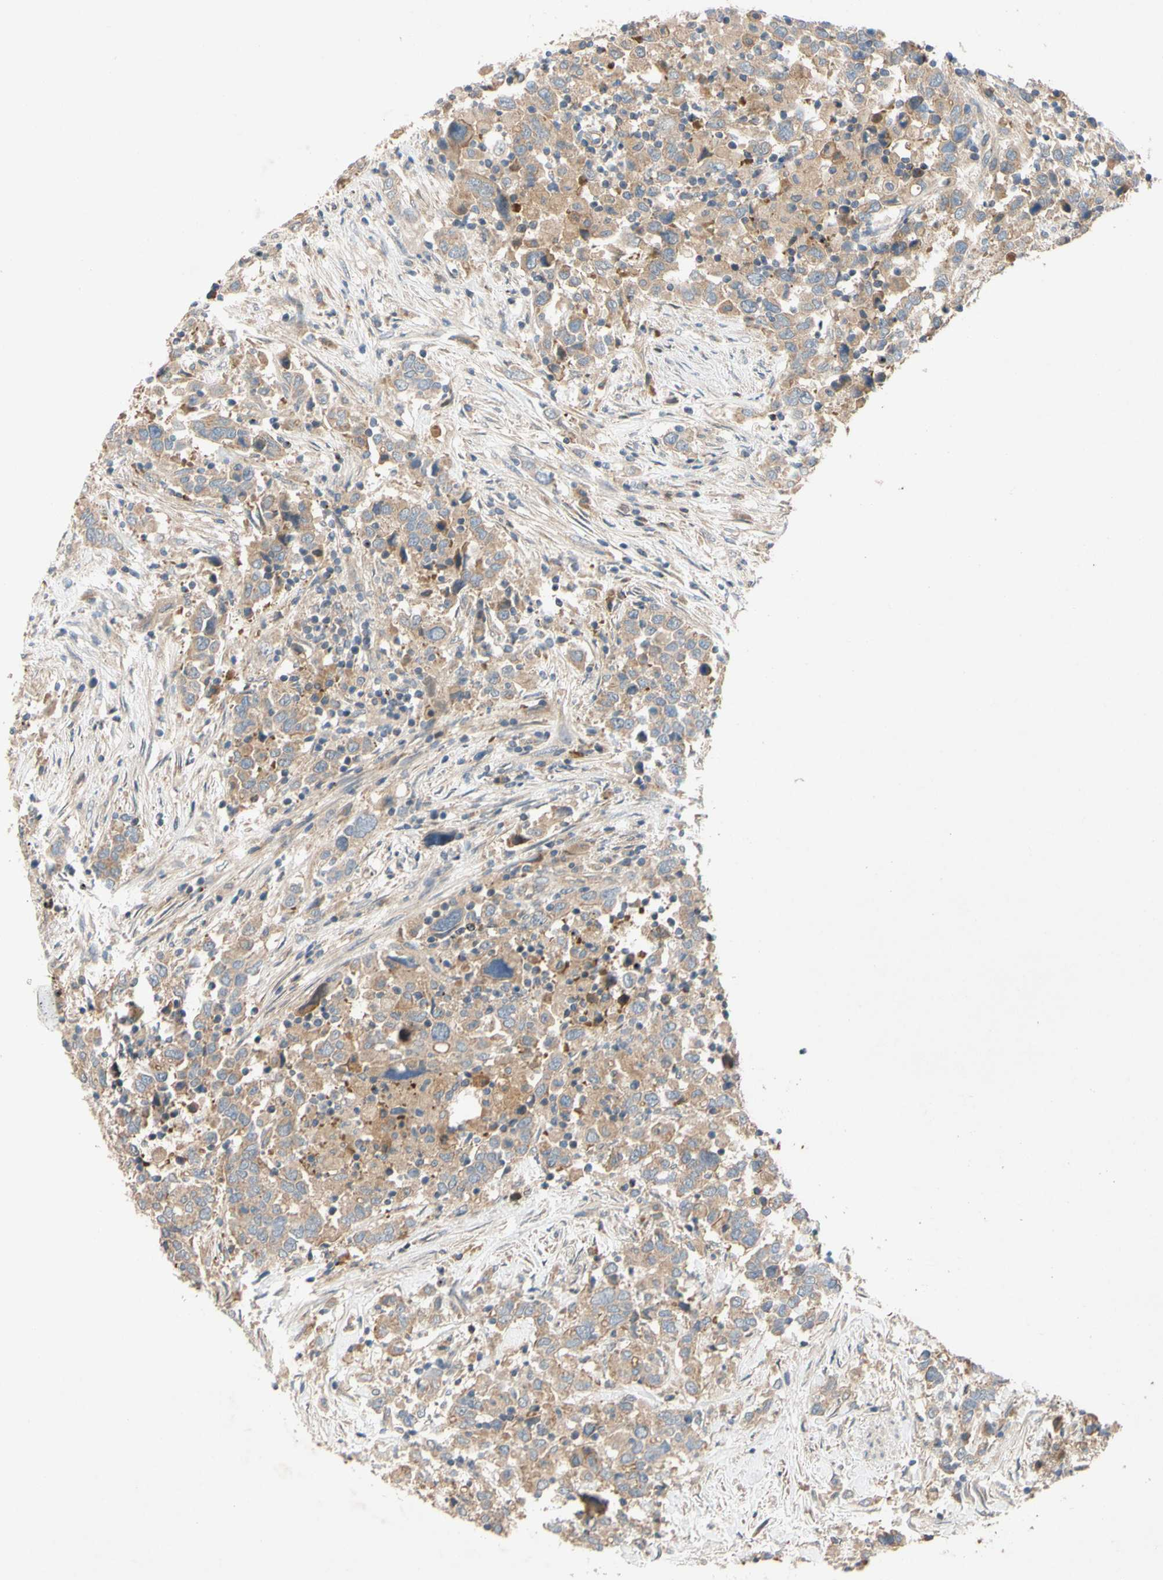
{"staining": {"intensity": "weak", "quantity": ">75%", "location": "cytoplasmic/membranous"}, "tissue": "urothelial cancer", "cell_type": "Tumor cells", "image_type": "cancer", "snomed": [{"axis": "morphology", "description": "Urothelial carcinoma, High grade"}, {"axis": "topography", "description": "Urinary bladder"}], "caption": "Immunohistochemistry histopathology image of neoplastic tissue: human urothelial cancer stained using IHC displays low levels of weak protein expression localized specifically in the cytoplasmic/membranous of tumor cells, appearing as a cytoplasmic/membranous brown color.", "gene": "MBTPS2", "patient": {"sex": "male", "age": 61}}